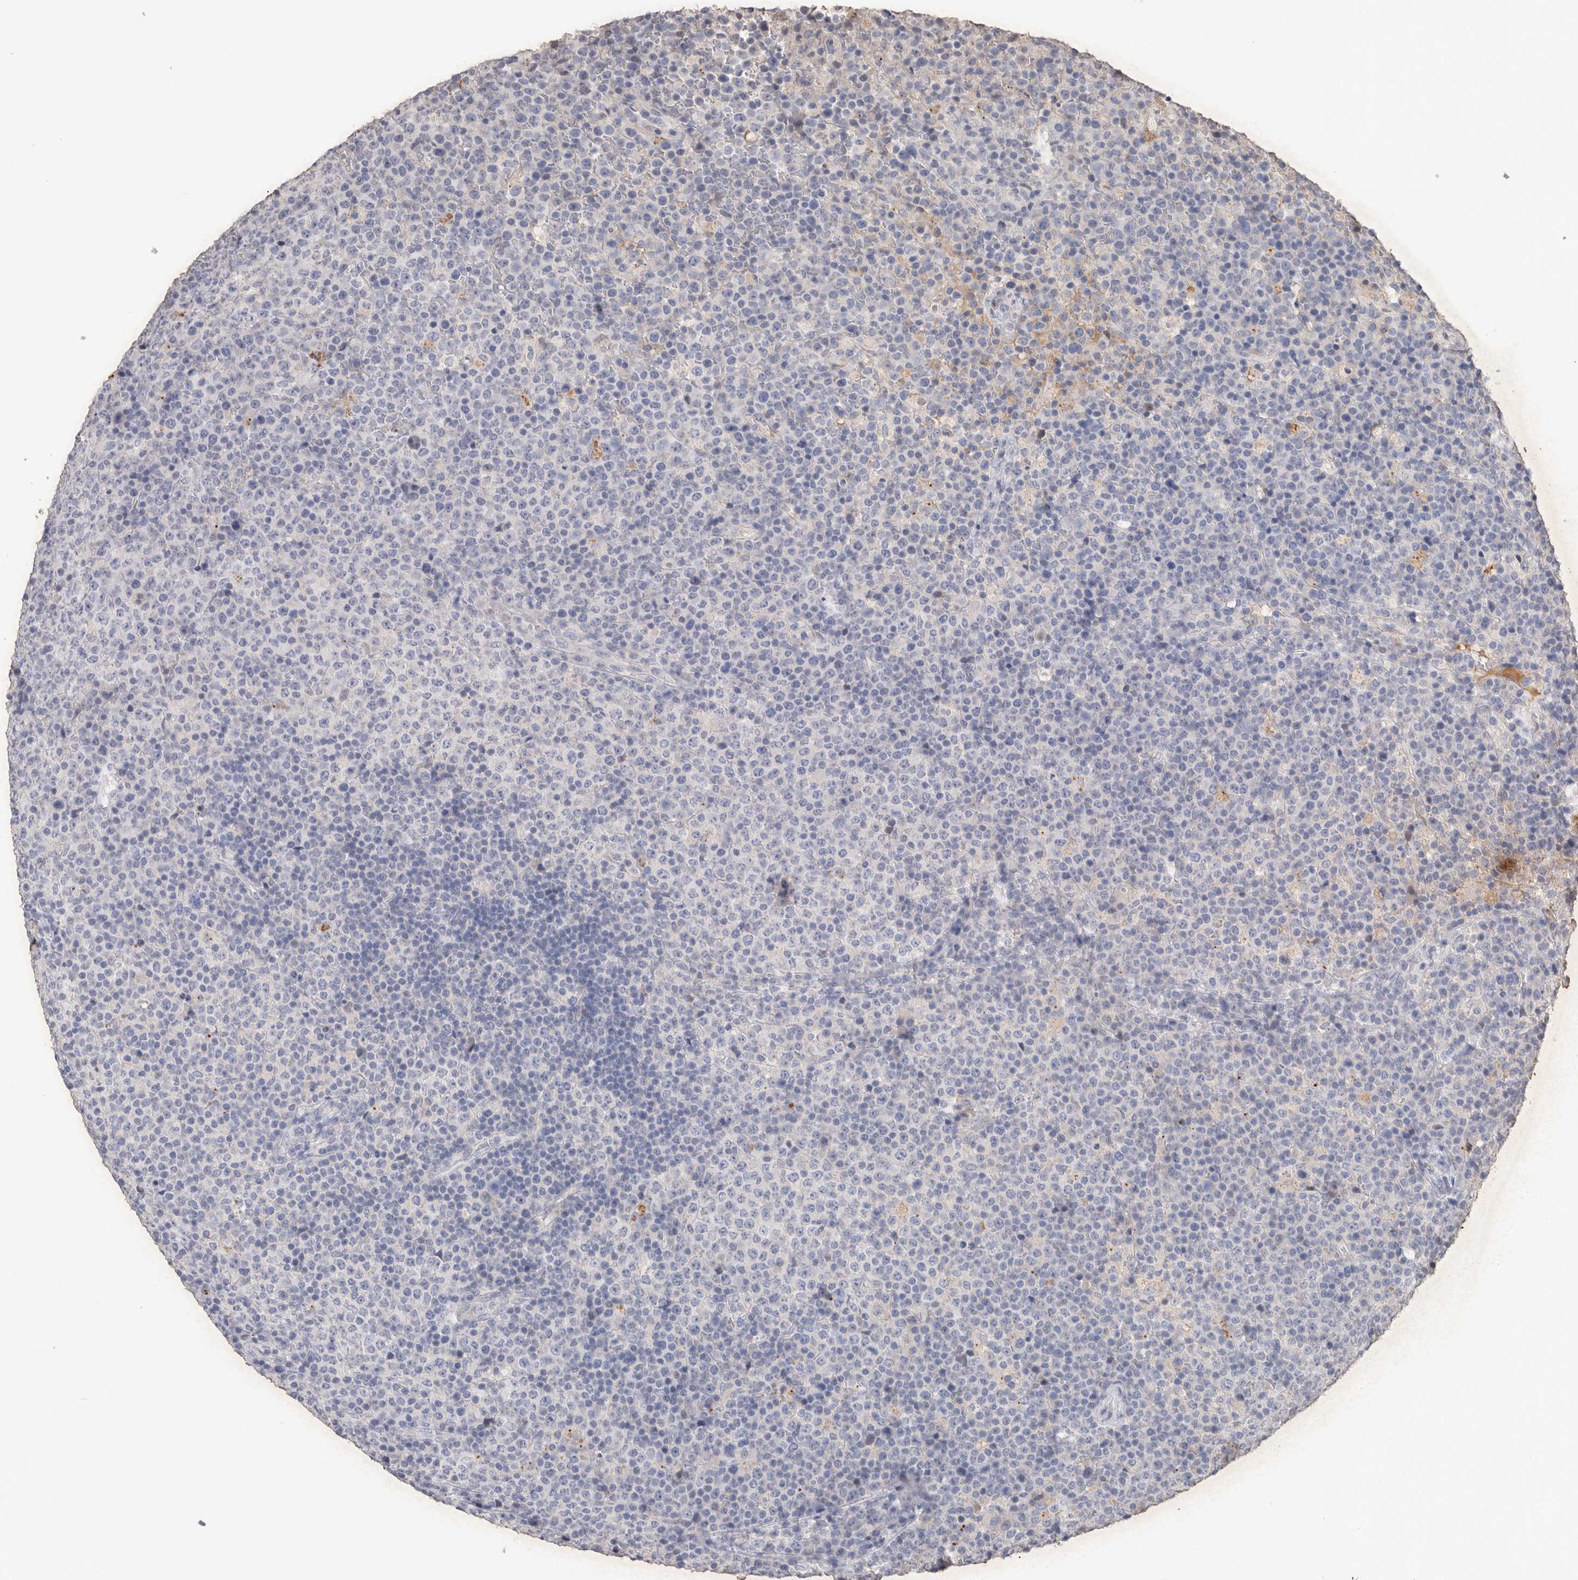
{"staining": {"intensity": "negative", "quantity": "none", "location": "none"}, "tissue": "lymphoma", "cell_type": "Tumor cells", "image_type": "cancer", "snomed": [{"axis": "morphology", "description": "Malignant lymphoma, non-Hodgkin's type, High grade"}, {"axis": "topography", "description": "Lymph node"}], "caption": "High power microscopy micrograph of an IHC image of malignant lymphoma, non-Hodgkin's type (high-grade), revealing no significant positivity in tumor cells. Nuclei are stained in blue.", "gene": "CDH6", "patient": {"sex": "male", "age": 13}}